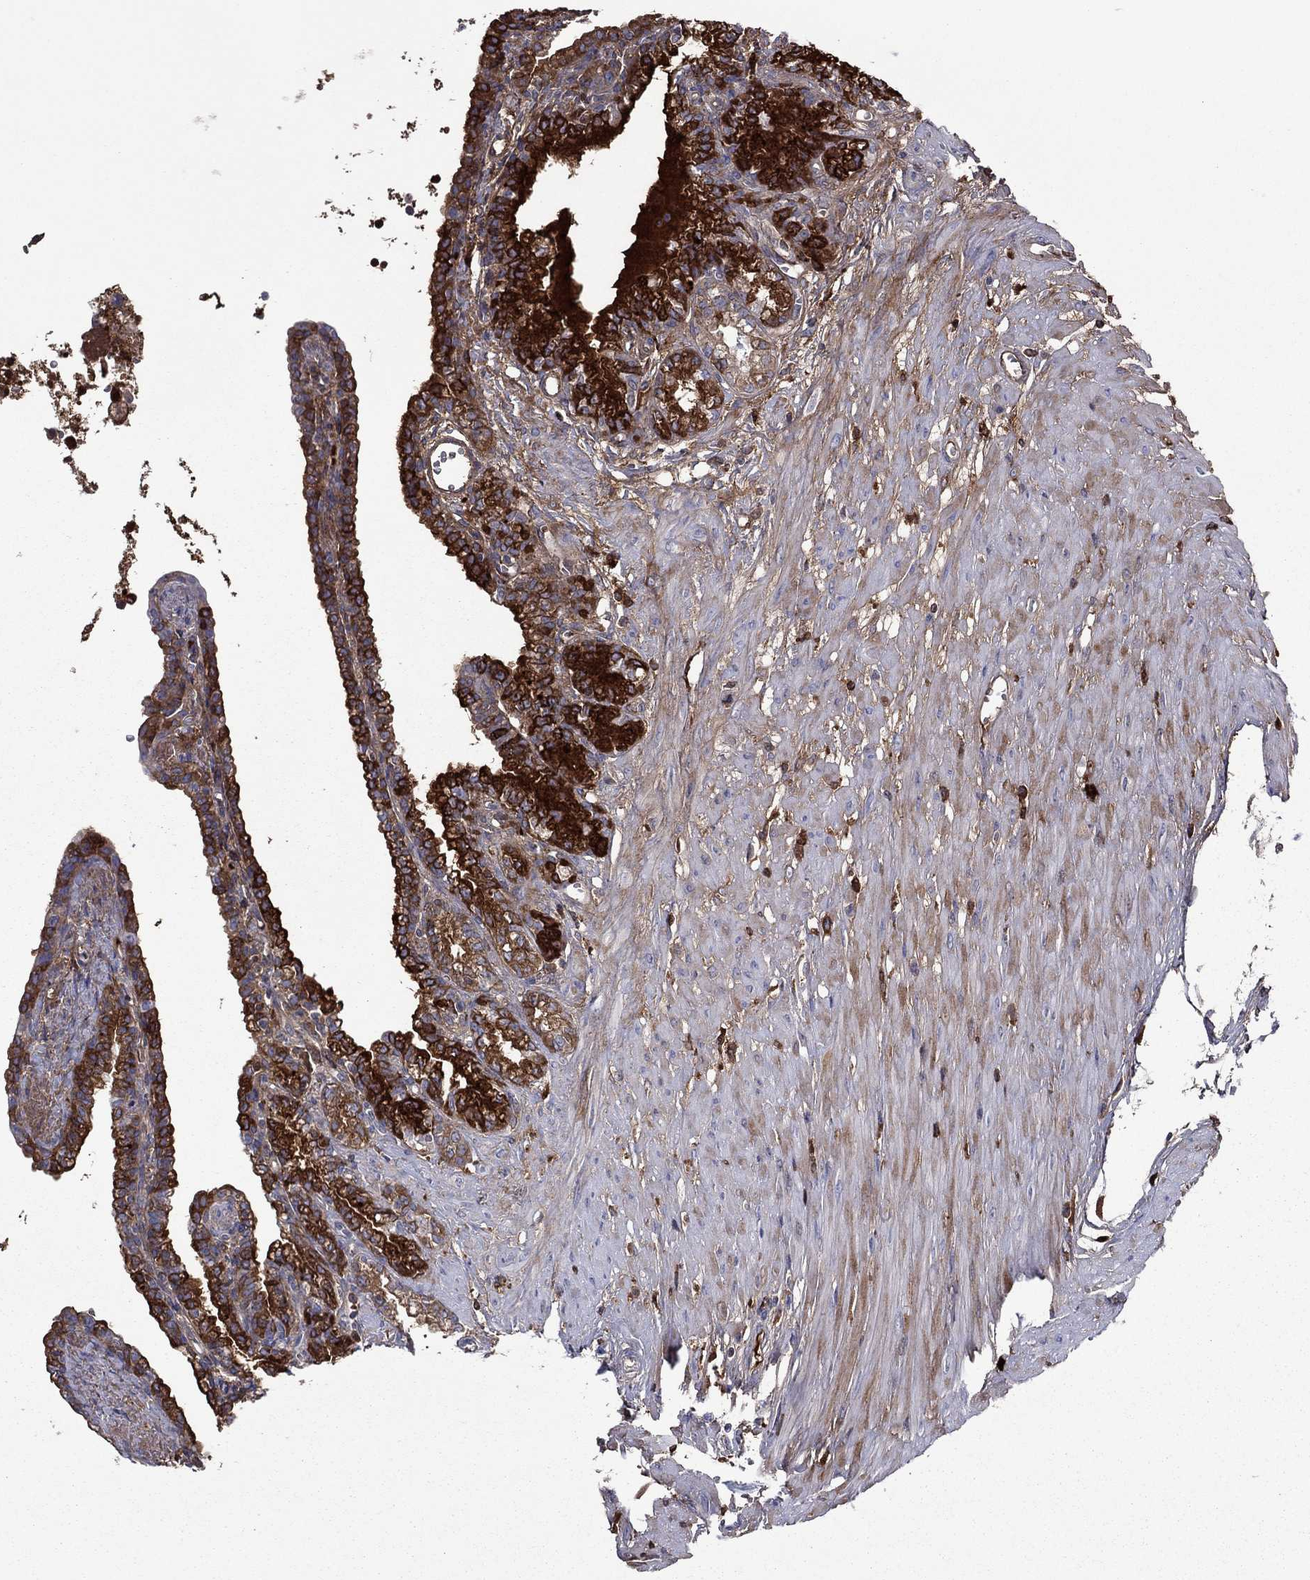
{"staining": {"intensity": "strong", "quantity": "25%-75%", "location": "cytoplasmic/membranous"}, "tissue": "seminal vesicle", "cell_type": "Glandular cells", "image_type": "normal", "snomed": [{"axis": "morphology", "description": "Normal tissue, NOS"}, {"axis": "morphology", "description": "Urothelial carcinoma, NOS"}, {"axis": "topography", "description": "Urinary bladder"}, {"axis": "topography", "description": "Seminal veicle"}], "caption": "Normal seminal vesicle was stained to show a protein in brown. There is high levels of strong cytoplasmic/membranous positivity in about 25%-75% of glandular cells.", "gene": "HPX", "patient": {"sex": "male", "age": 76}}